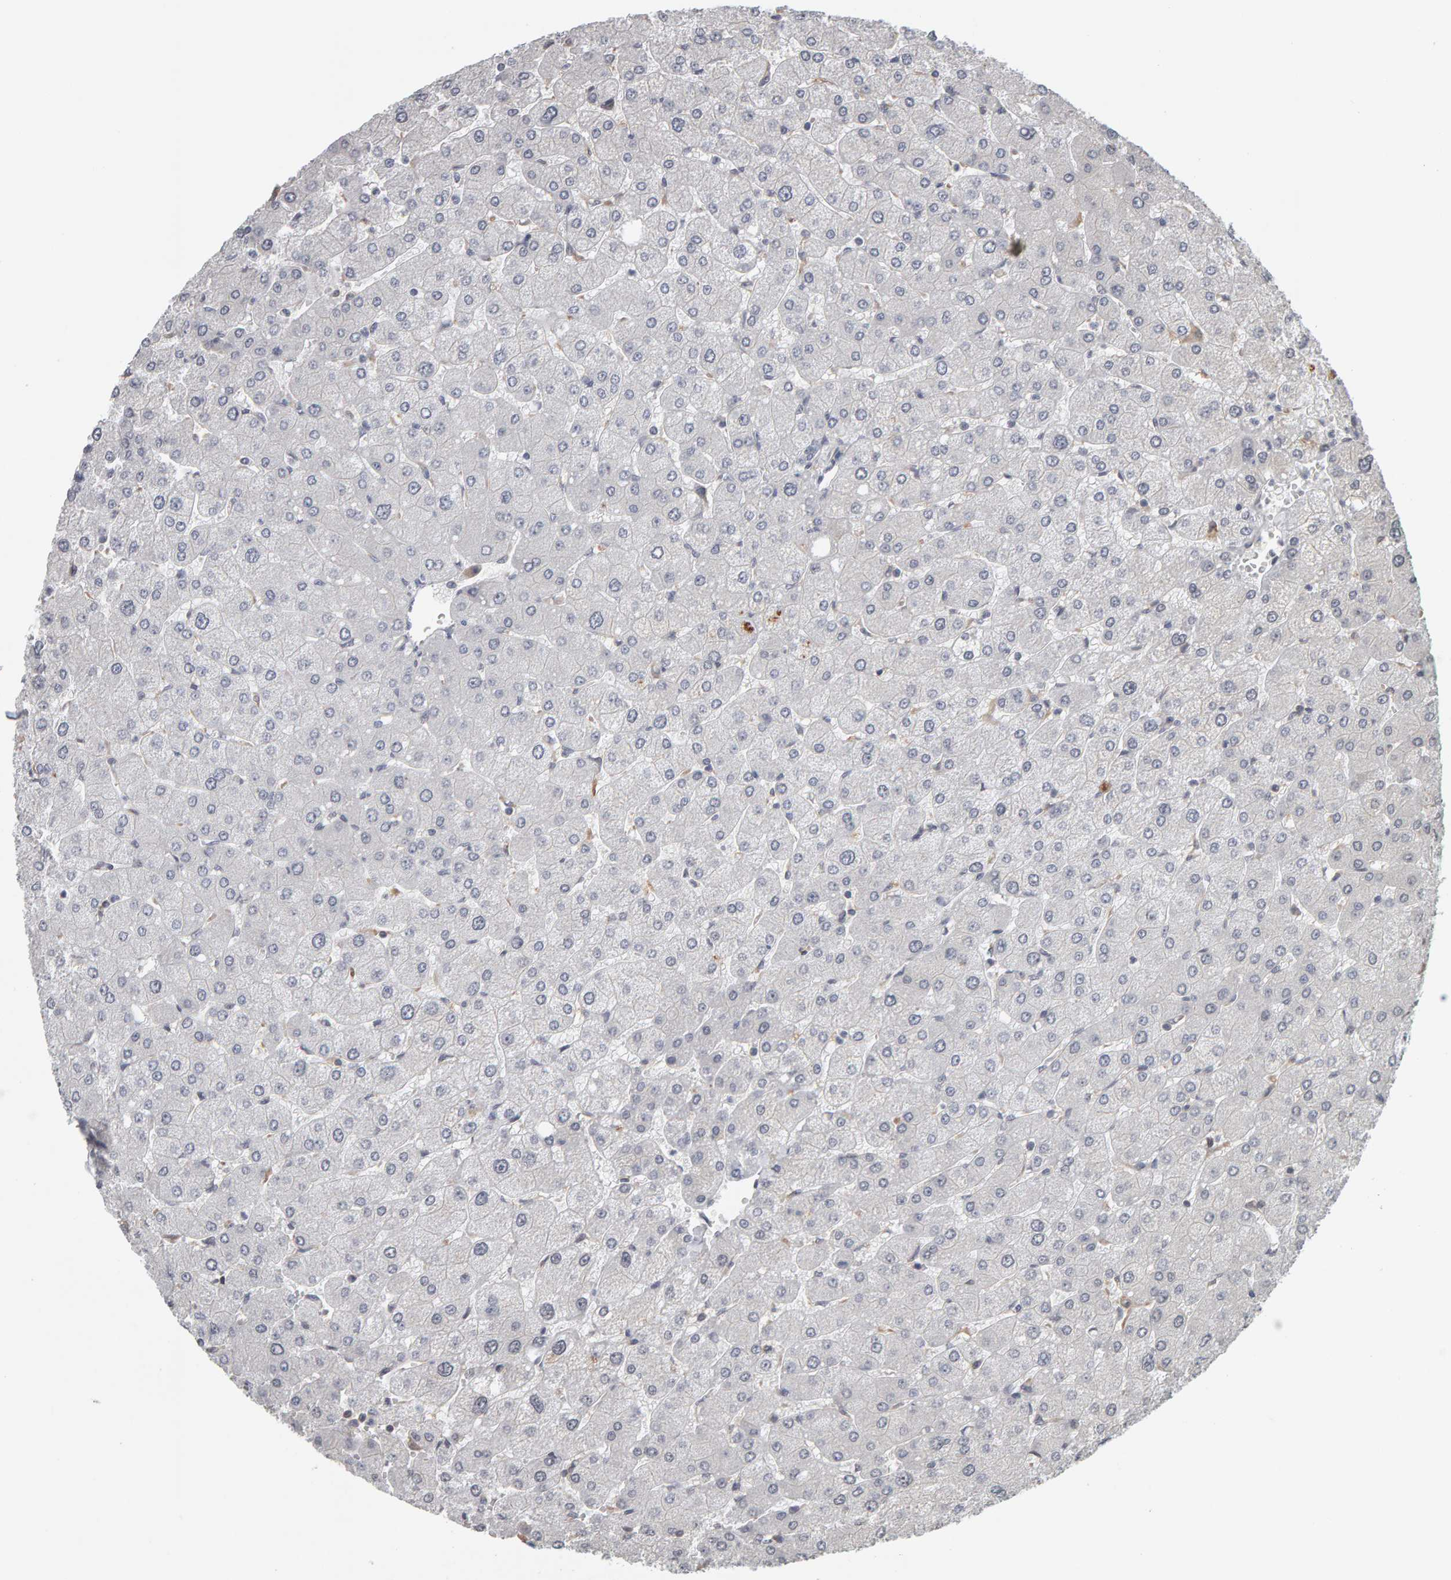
{"staining": {"intensity": "negative", "quantity": "none", "location": "none"}, "tissue": "liver", "cell_type": "Cholangiocytes", "image_type": "normal", "snomed": [{"axis": "morphology", "description": "Normal tissue, NOS"}, {"axis": "topography", "description": "Liver"}], "caption": "An immunohistochemistry (IHC) histopathology image of unremarkable liver is shown. There is no staining in cholangiocytes of liver. (DAB (3,3'-diaminobenzidine) immunohistochemistry with hematoxylin counter stain).", "gene": "TEFM", "patient": {"sex": "male", "age": 55}}